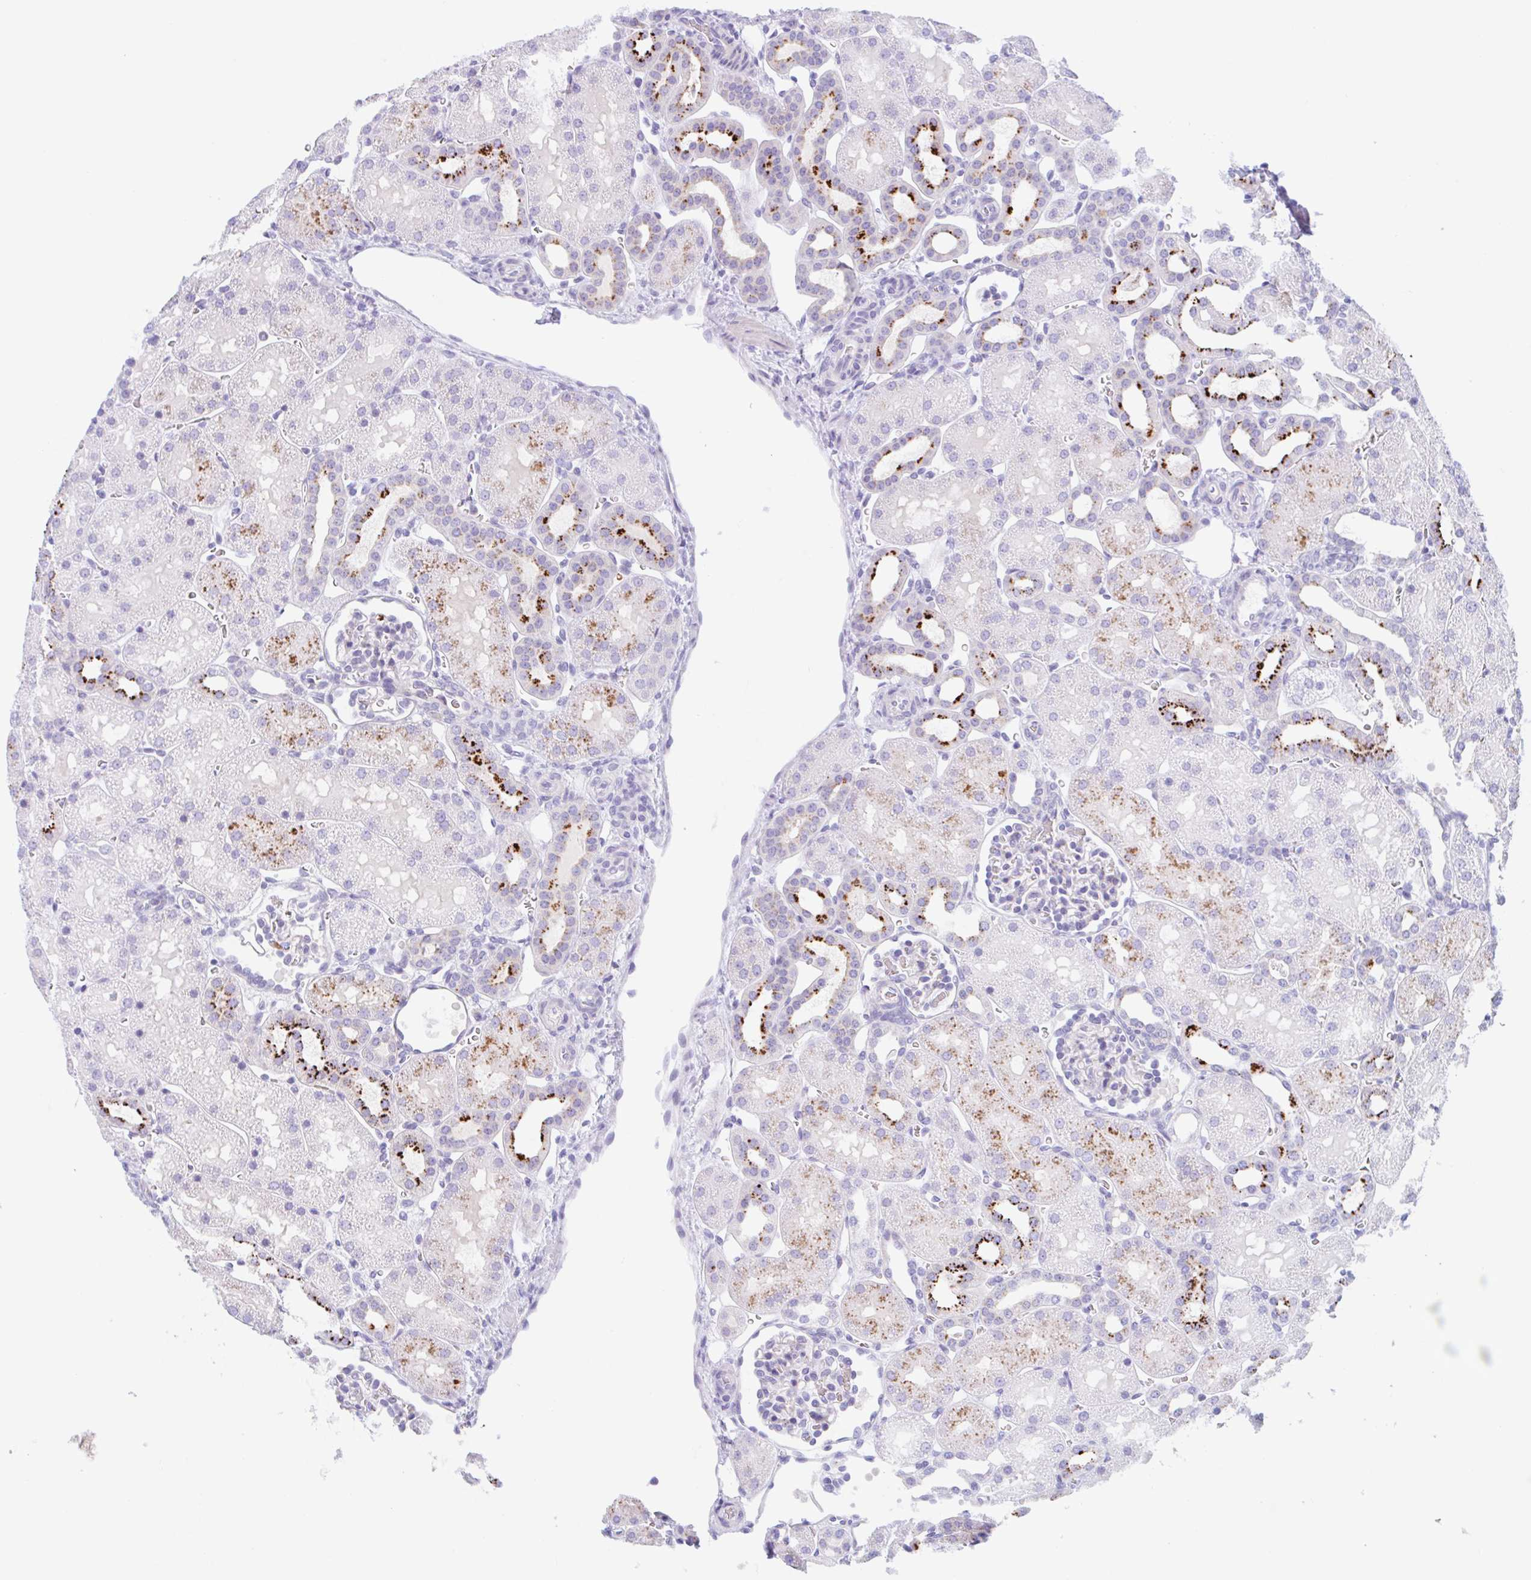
{"staining": {"intensity": "strong", "quantity": "<25%", "location": "cytoplasmic/membranous"}, "tissue": "kidney", "cell_type": "Cells in glomeruli", "image_type": "normal", "snomed": [{"axis": "morphology", "description": "Normal tissue, NOS"}, {"axis": "topography", "description": "Kidney"}], "caption": "Benign kidney was stained to show a protein in brown. There is medium levels of strong cytoplasmic/membranous expression in approximately <25% of cells in glomeruli. Nuclei are stained in blue.", "gene": "ANKRD9", "patient": {"sex": "male", "age": 2}}